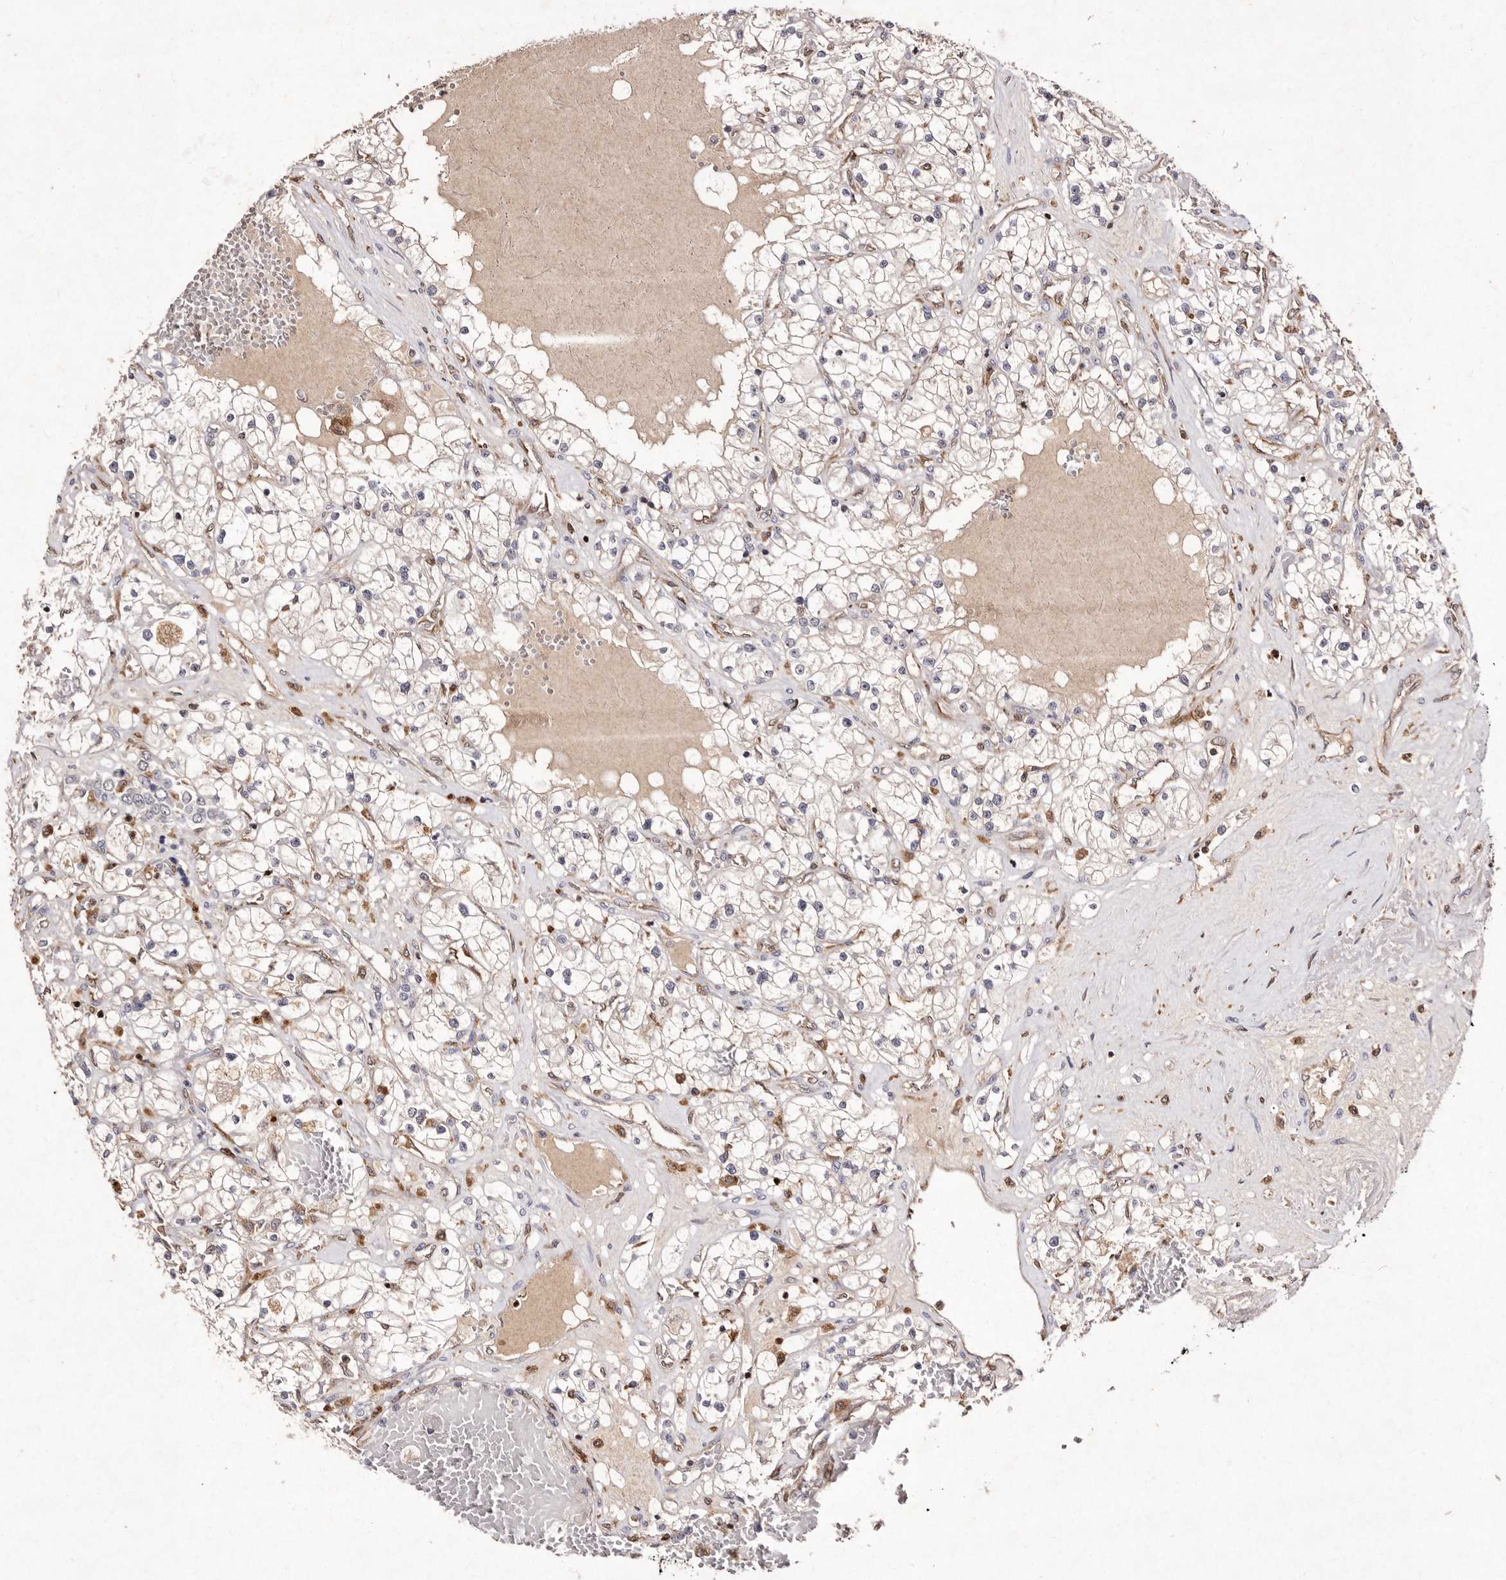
{"staining": {"intensity": "negative", "quantity": "none", "location": "none"}, "tissue": "renal cancer", "cell_type": "Tumor cells", "image_type": "cancer", "snomed": [{"axis": "morphology", "description": "Normal tissue, NOS"}, {"axis": "morphology", "description": "Adenocarcinoma, NOS"}, {"axis": "topography", "description": "Kidney"}], "caption": "Renal cancer stained for a protein using immunohistochemistry demonstrates no positivity tumor cells.", "gene": "GIMAP4", "patient": {"sex": "male", "age": 68}}